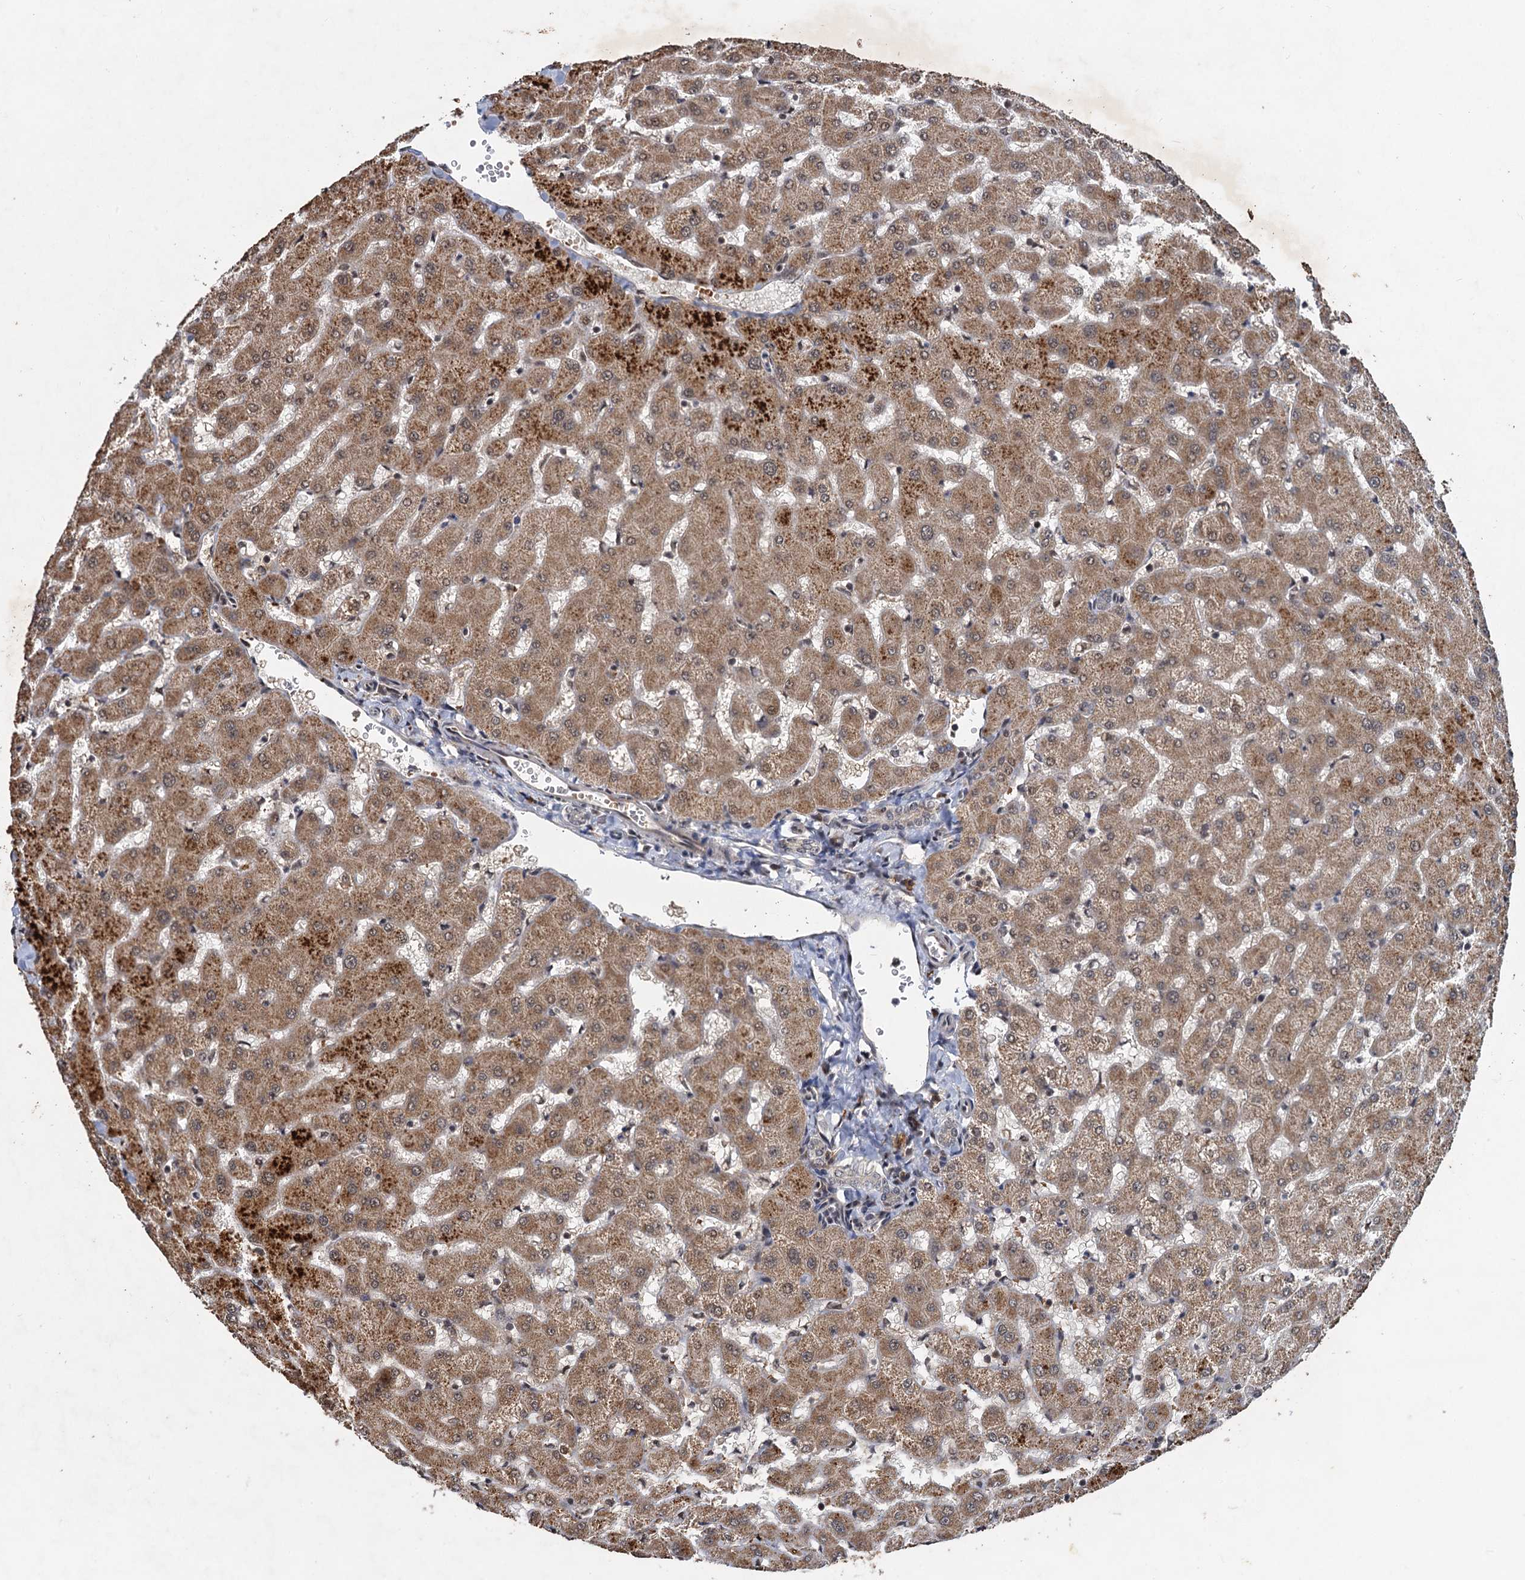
{"staining": {"intensity": "weak", "quantity": "25%-75%", "location": "cytoplasmic/membranous"}, "tissue": "liver", "cell_type": "Cholangiocytes", "image_type": "normal", "snomed": [{"axis": "morphology", "description": "Normal tissue, NOS"}, {"axis": "topography", "description": "Liver"}], "caption": "The image shows a brown stain indicating the presence of a protein in the cytoplasmic/membranous of cholangiocytes in liver.", "gene": "REP15", "patient": {"sex": "female", "age": 63}}